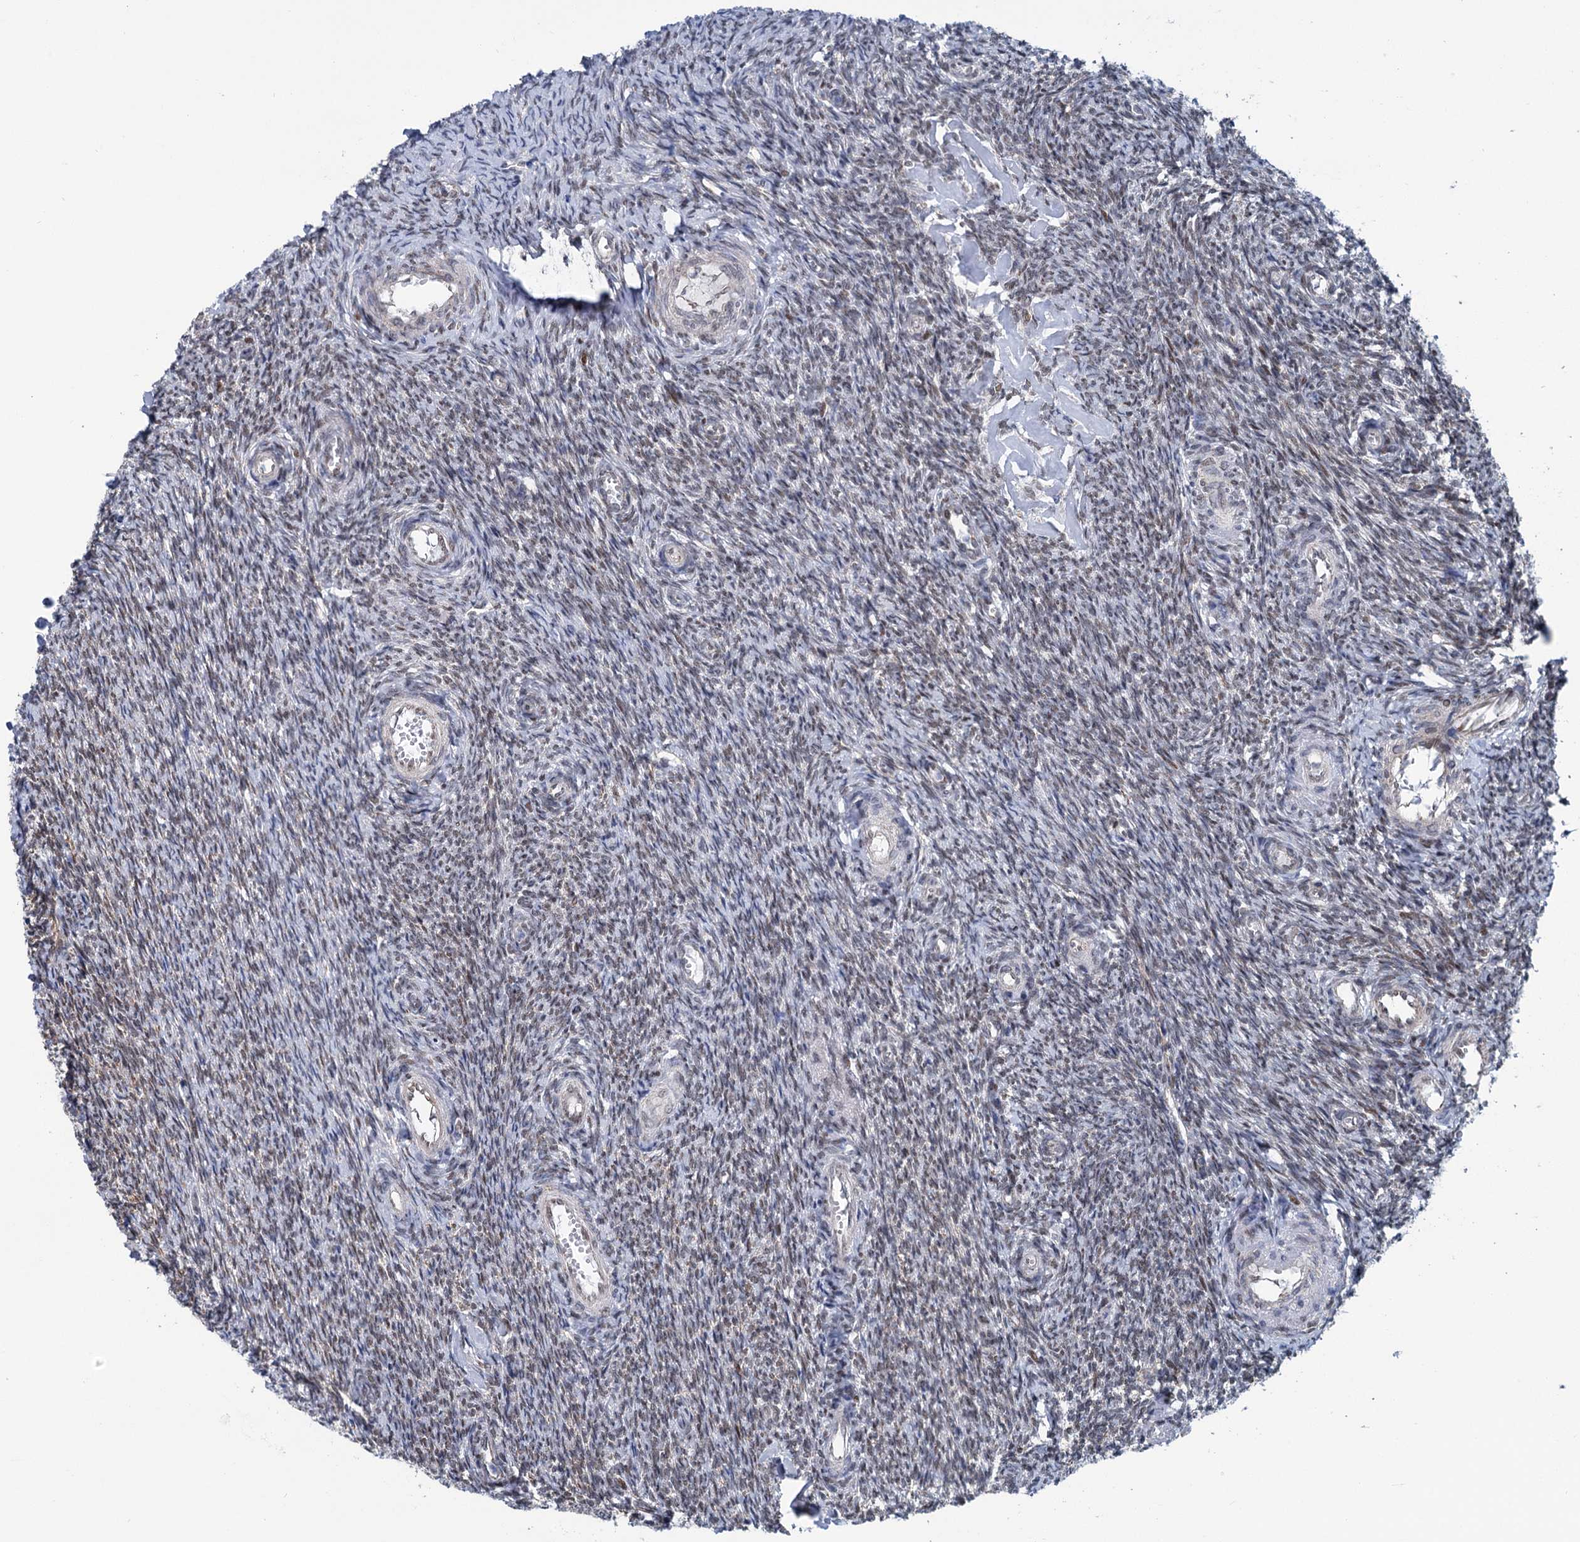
{"staining": {"intensity": "weak", "quantity": "25%-75%", "location": "nuclear"}, "tissue": "ovary", "cell_type": "Ovarian stroma cells", "image_type": "normal", "snomed": [{"axis": "morphology", "description": "Normal tissue, NOS"}, {"axis": "topography", "description": "Ovary"}], "caption": "Immunohistochemistry image of benign human ovary stained for a protein (brown), which displays low levels of weak nuclear staining in approximately 25%-75% of ovarian stroma cells.", "gene": "MORN3", "patient": {"sex": "female", "age": 44}}